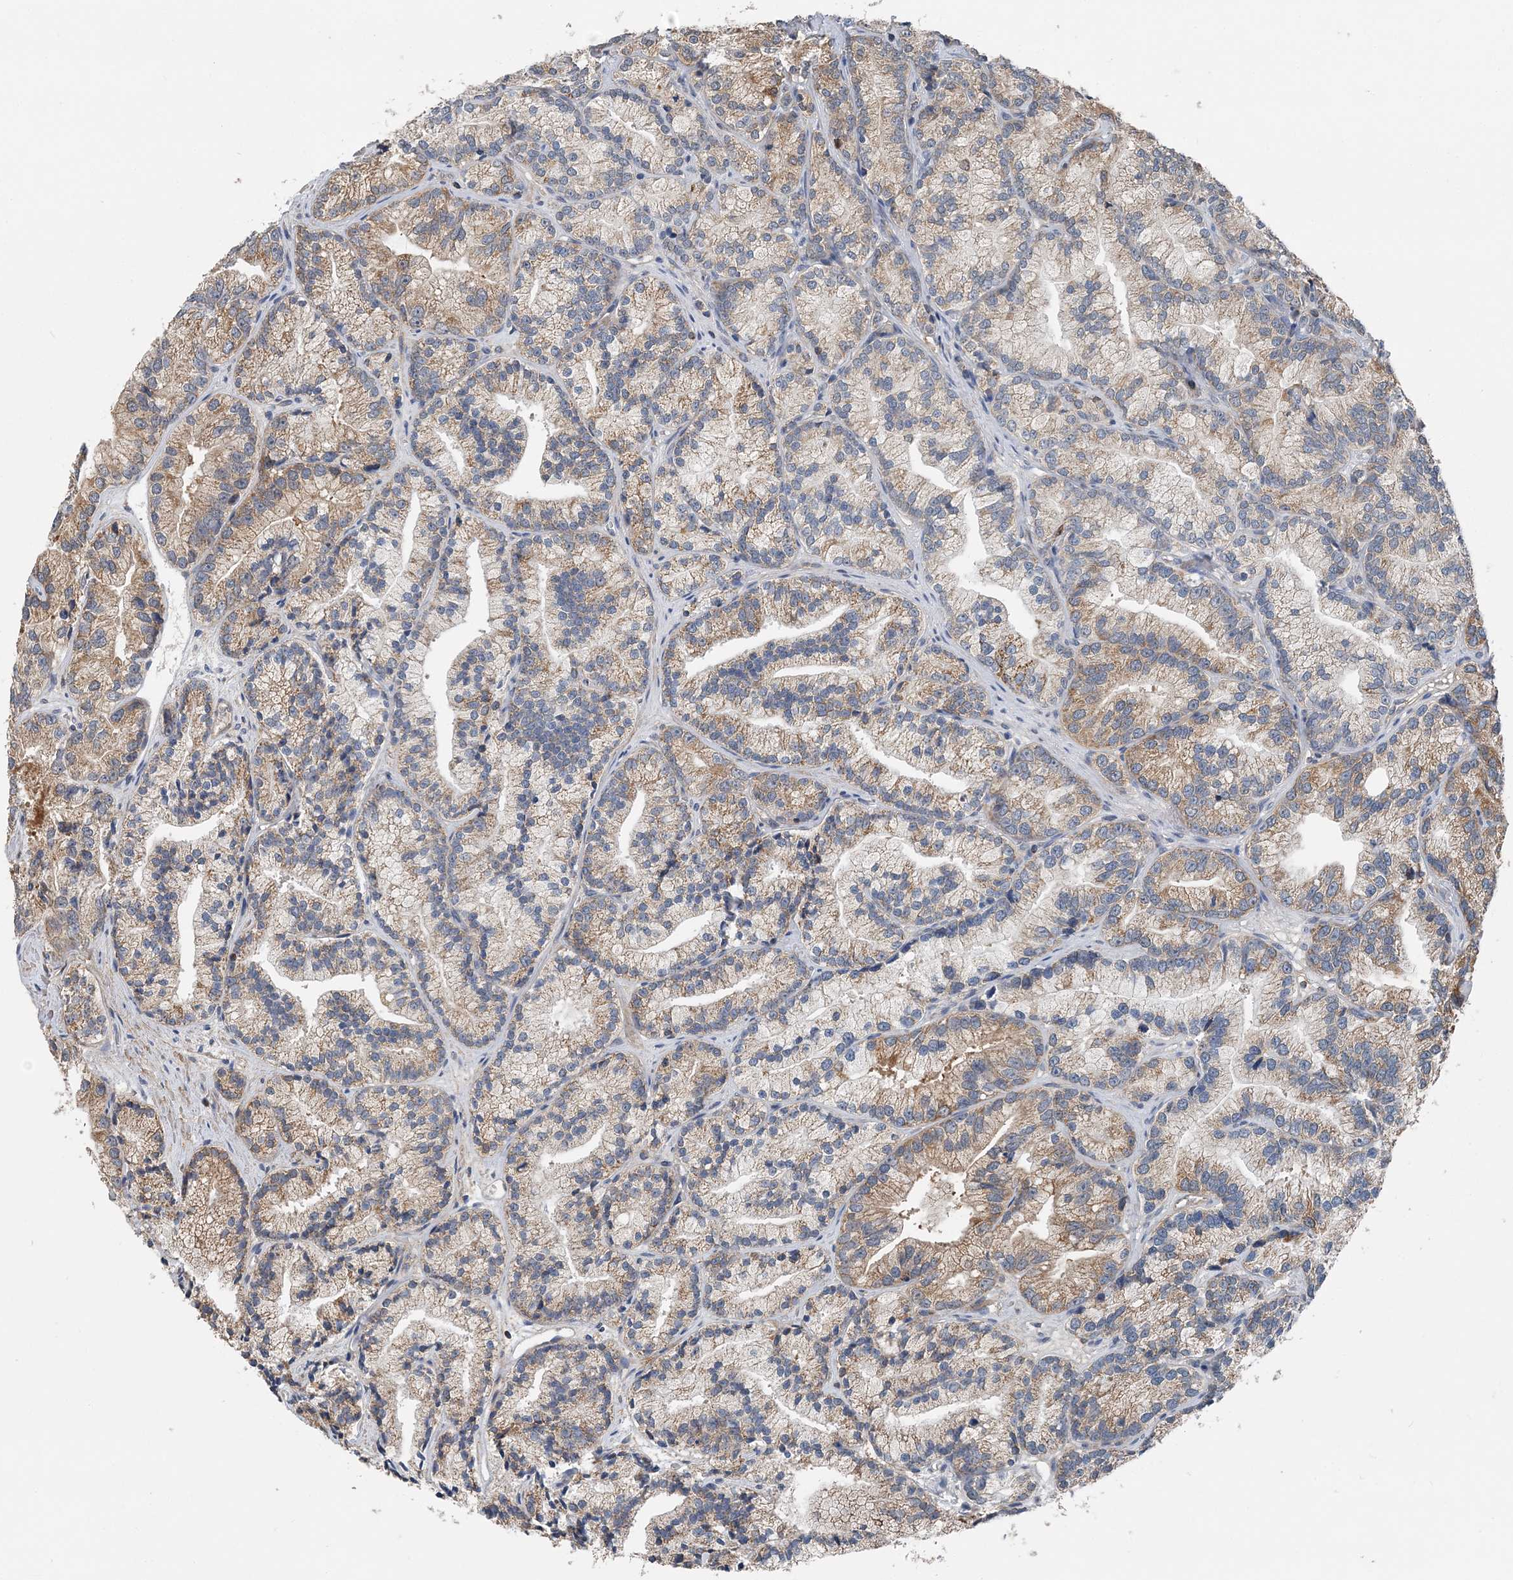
{"staining": {"intensity": "moderate", "quantity": ">75%", "location": "cytoplasmic/membranous"}, "tissue": "prostate cancer", "cell_type": "Tumor cells", "image_type": "cancer", "snomed": [{"axis": "morphology", "description": "Adenocarcinoma, Low grade"}, {"axis": "topography", "description": "Prostate"}], "caption": "Immunohistochemistry histopathology image of human prostate adenocarcinoma (low-grade) stained for a protein (brown), which demonstrates medium levels of moderate cytoplasmic/membranous positivity in about >75% of tumor cells.", "gene": "SPRY2", "patient": {"sex": "male", "age": 89}}